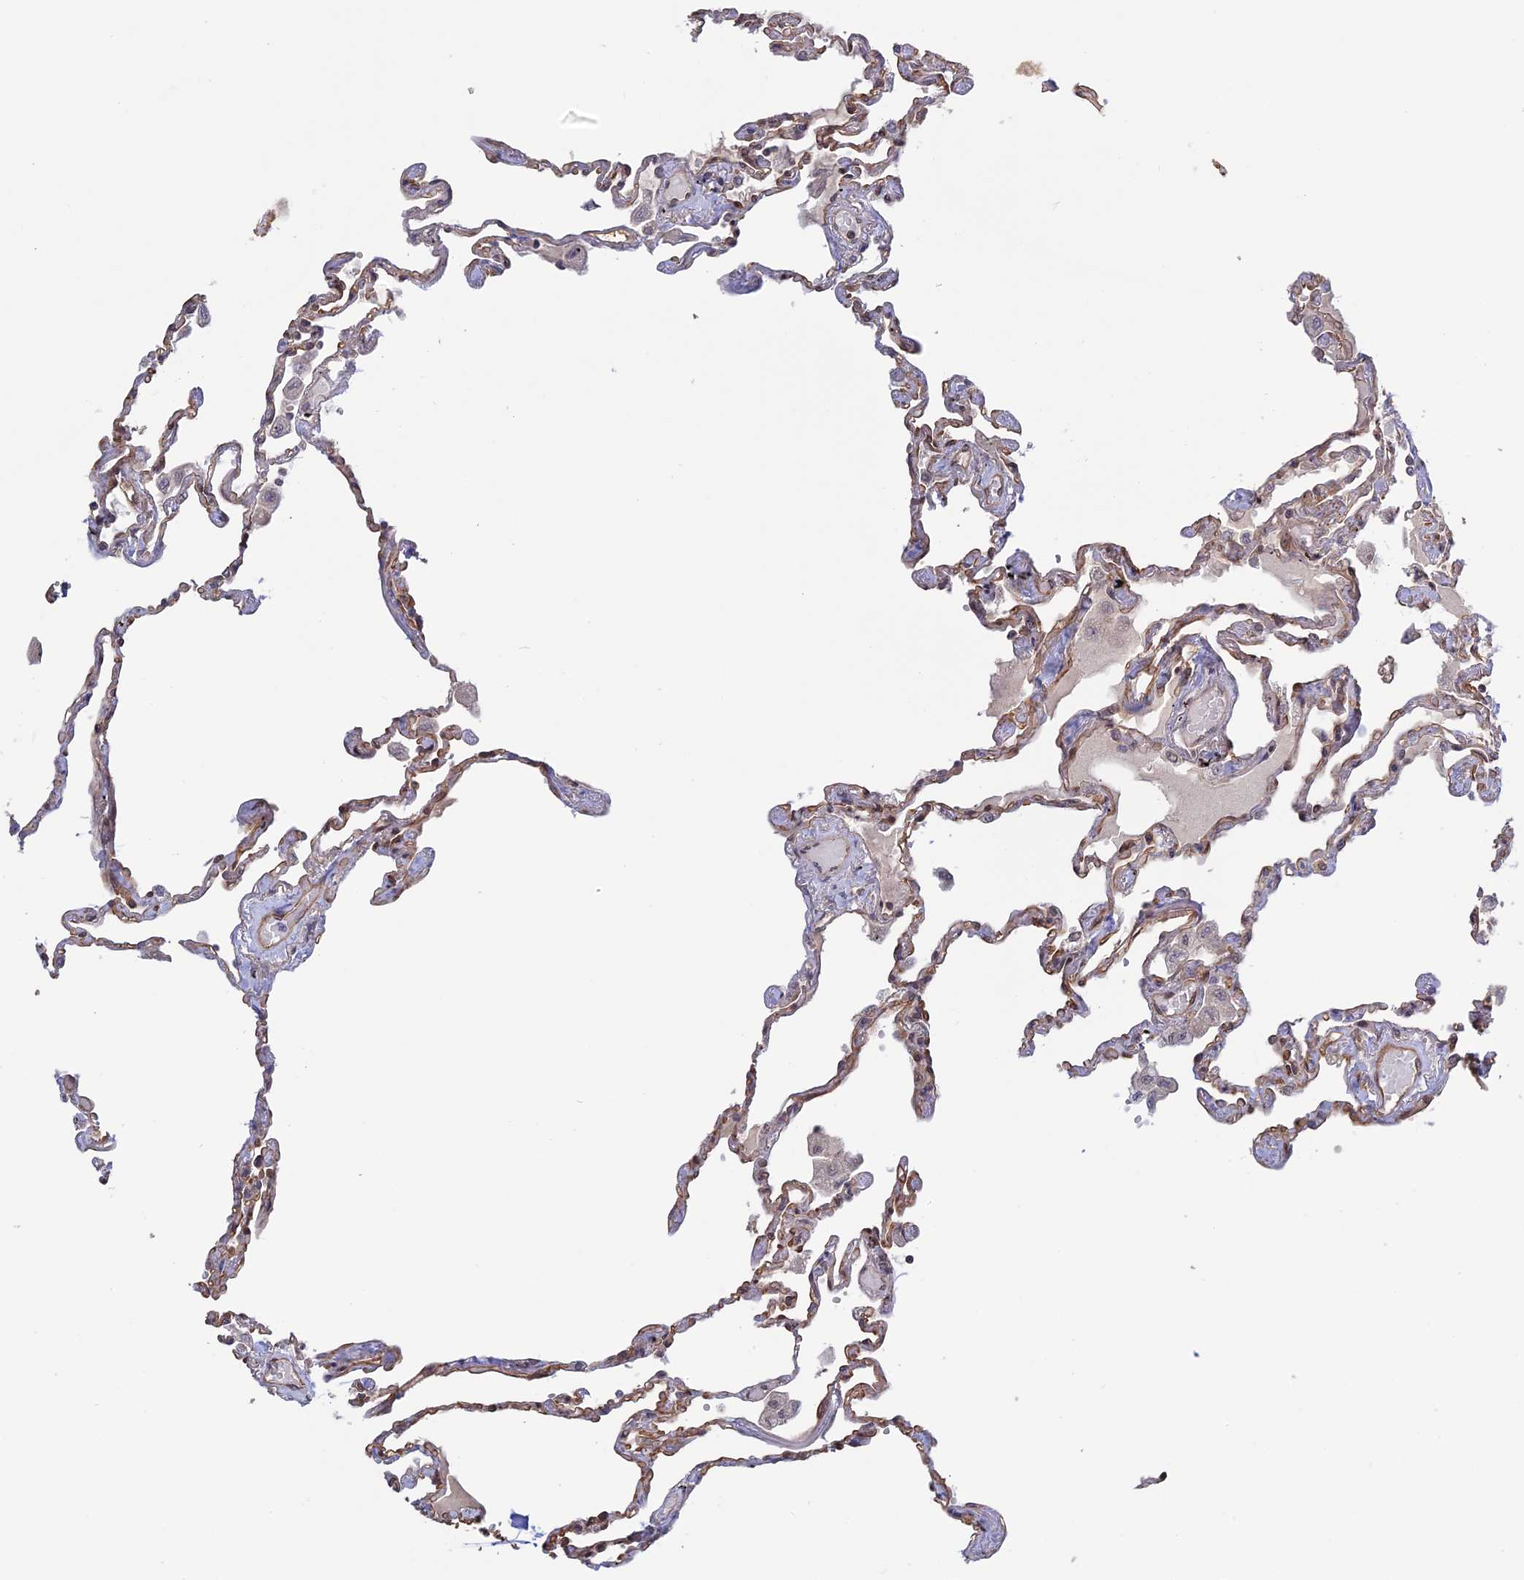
{"staining": {"intensity": "moderate", "quantity": ">75%", "location": "cytoplasmic/membranous,nuclear"}, "tissue": "lung", "cell_type": "Alveolar cells", "image_type": "normal", "snomed": [{"axis": "morphology", "description": "Normal tissue, NOS"}, {"axis": "topography", "description": "Lung"}], "caption": "IHC micrograph of normal human lung stained for a protein (brown), which shows medium levels of moderate cytoplasmic/membranous,nuclear positivity in about >75% of alveolar cells.", "gene": "PKIG", "patient": {"sex": "female", "age": 67}}